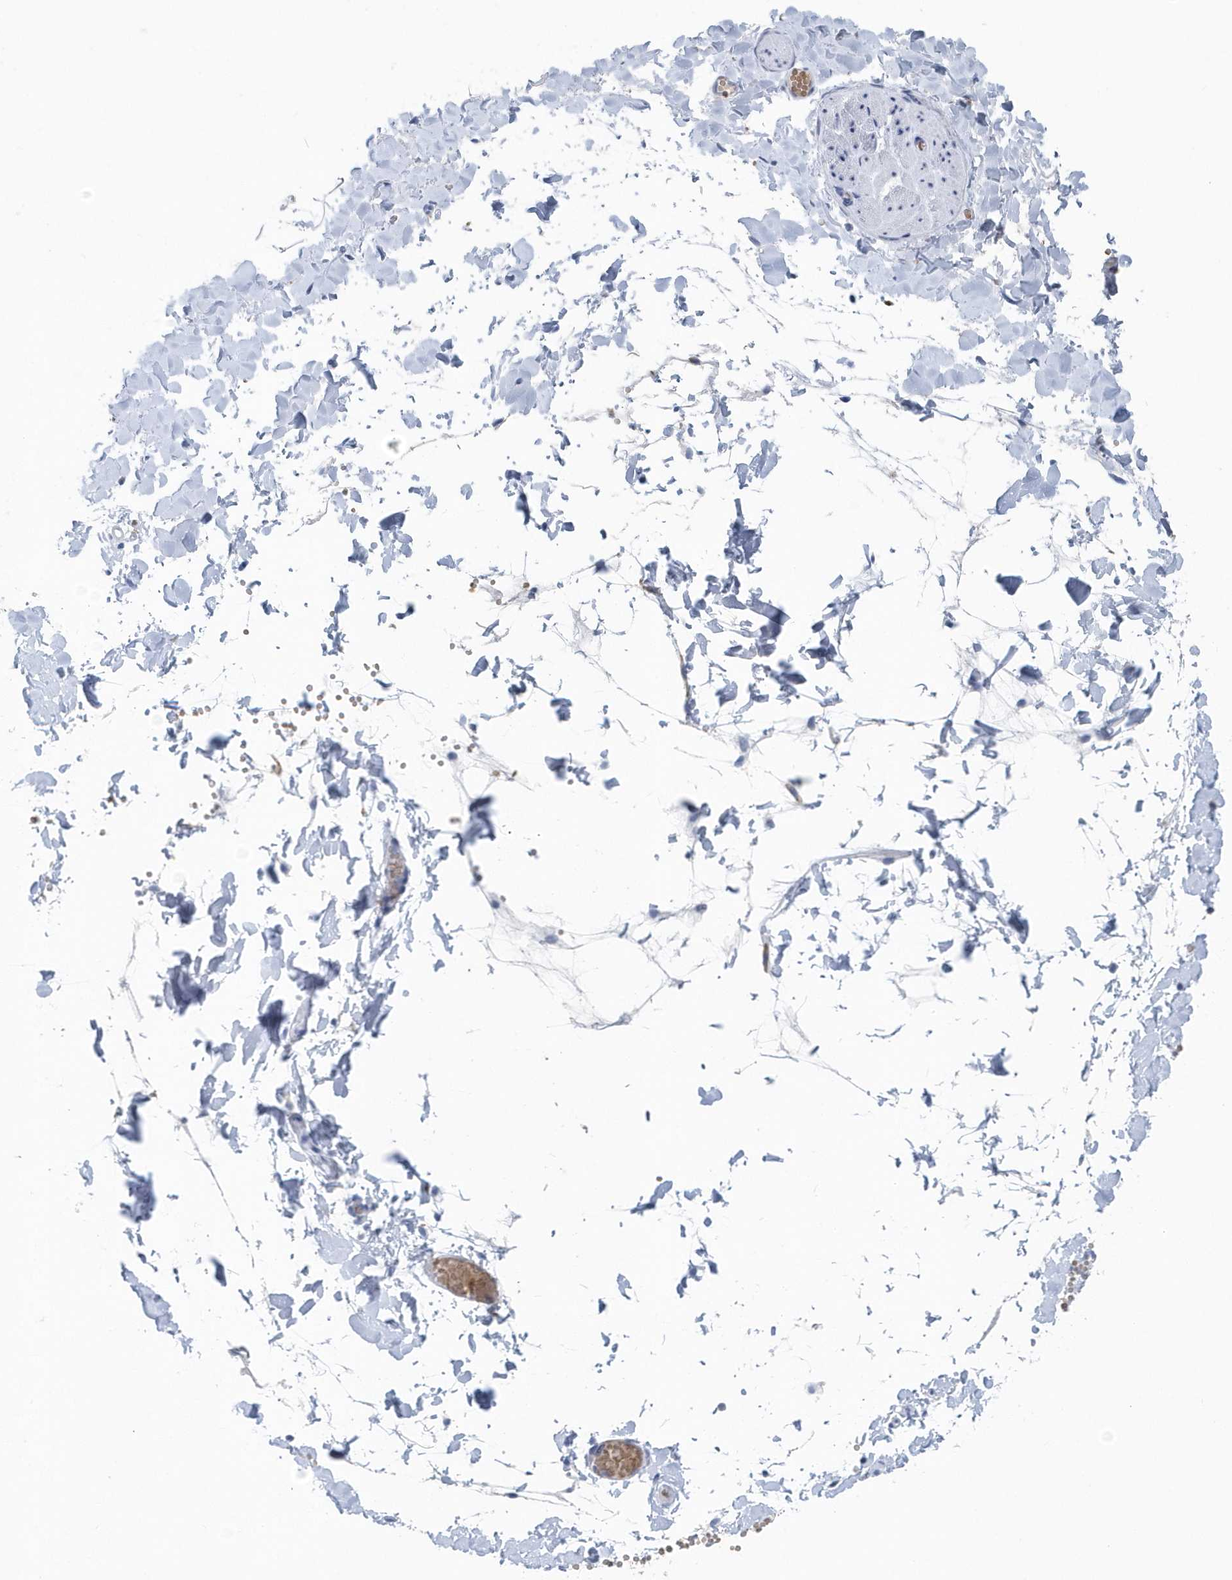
{"staining": {"intensity": "negative", "quantity": "none", "location": "none"}, "tissue": "adipose tissue", "cell_type": "Adipocytes", "image_type": "normal", "snomed": [{"axis": "morphology", "description": "Normal tissue, NOS"}, {"axis": "topography", "description": "Gallbladder"}, {"axis": "topography", "description": "Peripheral nerve tissue"}], "caption": "The image exhibits no significant expression in adipocytes of adipose tissue.", "gene": "HBA2", "patient": {"sex": "male", "age": 38}}